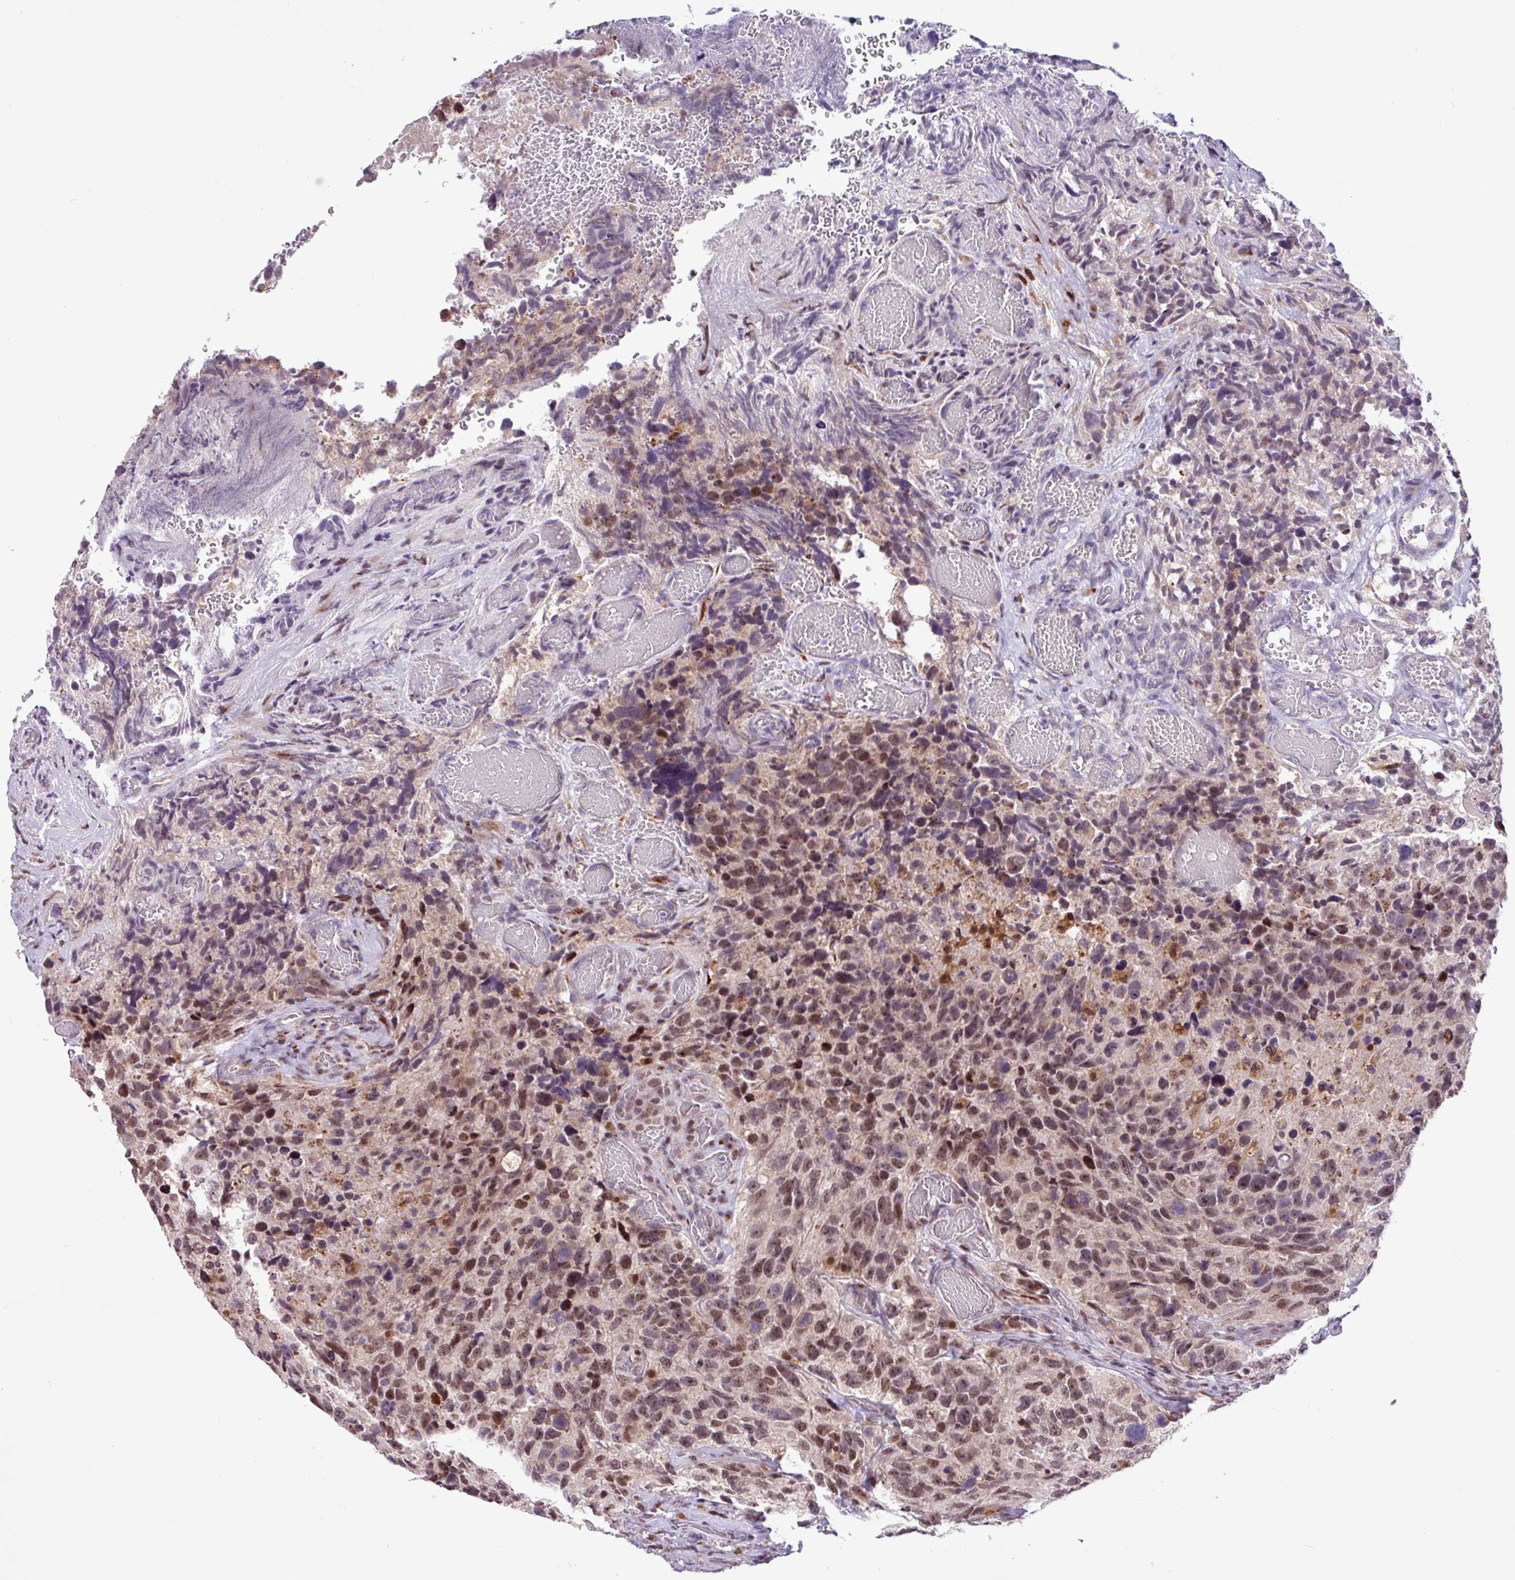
{"staining": {"intensity": "moderate", "quantity": ">75%", "location": "nuclear"}, "tissue": "glioma", "cell_type": "Tumor cells", "image_type": "cancer", "snomed": [{"axis": "morphology", "description": "Glioma, malignant, High grade"}, {"axis": "topography", "description": "Brain"}], "caption": "Brown immunohistochemical staining in glioma exhibits moderate nuclear positivity in approximately >75% of tumor cells.", "gene": "BRD3", "patient": {"sex": "male", "age": 69}}